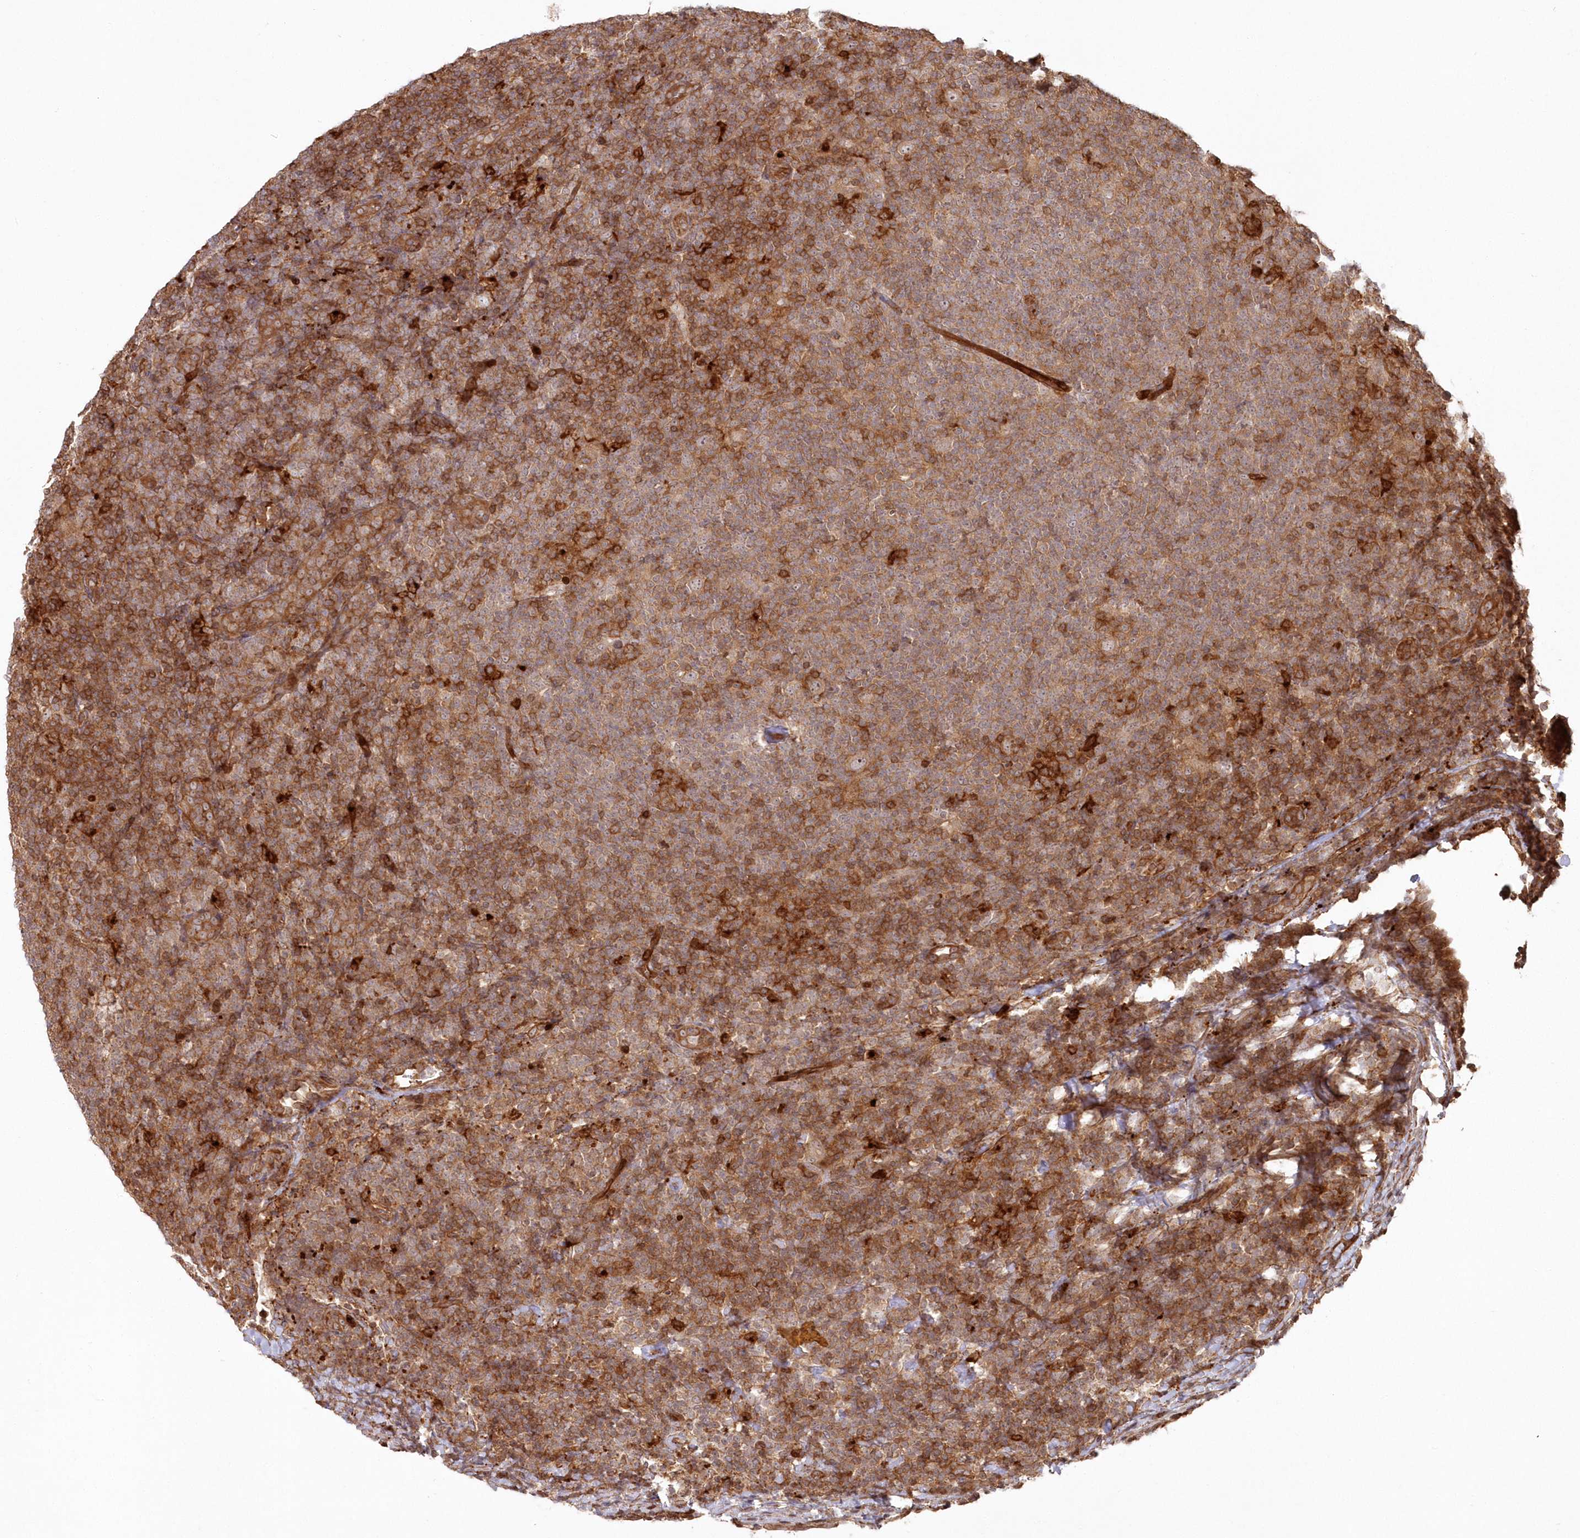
{"staining": {"intensity": "weak", "quantity": ">75%", "location": "cytoplasmic/membranous"}, "tissue": "lymphoma", "cell_type": "Tumor cells", "image_type": "cancer", "snomed": [{"axis": "morphology", "description": "Hodgkin's disease, NOS"}, {"axis": "topography", "description": "Lymph node"}], "caption": "Immunohistochemical staining of Hodgkin's disease shows low levels of weak cytoplasmic/membranous staining in about >75% of tumor cells.", "gene": "RGCC", "patient": {"sex": "female", "age": 57}}